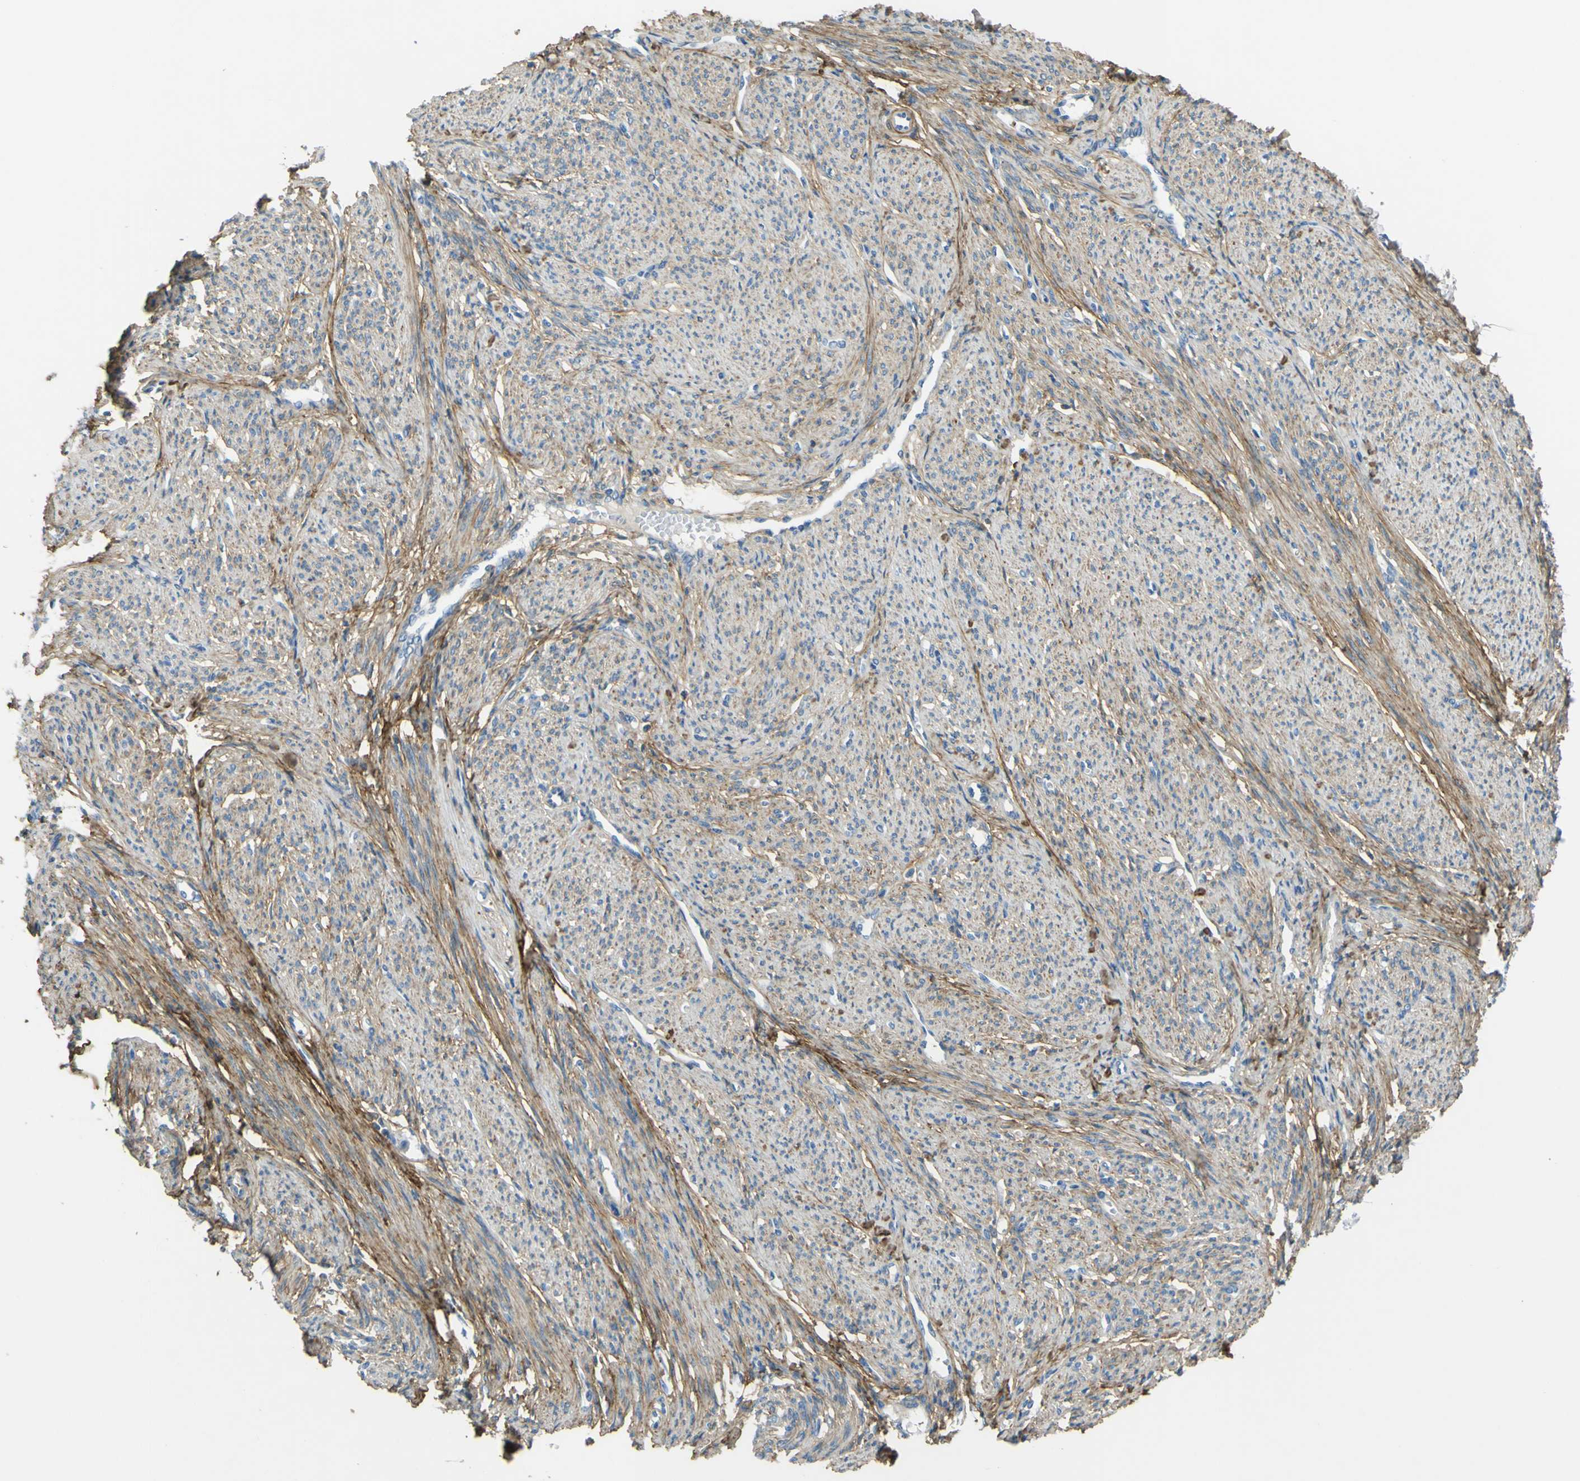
{"staining": {"intensity": "weak", "quantity": "25%-75%", "location": "cytoplasmic/membranous"}, "tissue": "smooth muscle", "cell_type": "Smooth muscle cells", "image_type": "normal", "snomed": [{"axis": "morphology", "description": "Normal tissue, NOS"}, {"axis": "topography", "description": "Smooth muscle"}], "caption": "Smooth muscle stained with DAB (3,3'-diaminobenzidine) immunohistochemistry (IHC) displays low levels of weak cytoplasmic/membranous expression in approximately 25%-75% of smooth muscle cells. (DAB (3,3'-diaminobenzidine) = brown stain, brightfield microscopy at high magnification).", "gene": "OGN", "patient": {"sex": "female", "age": 65}}